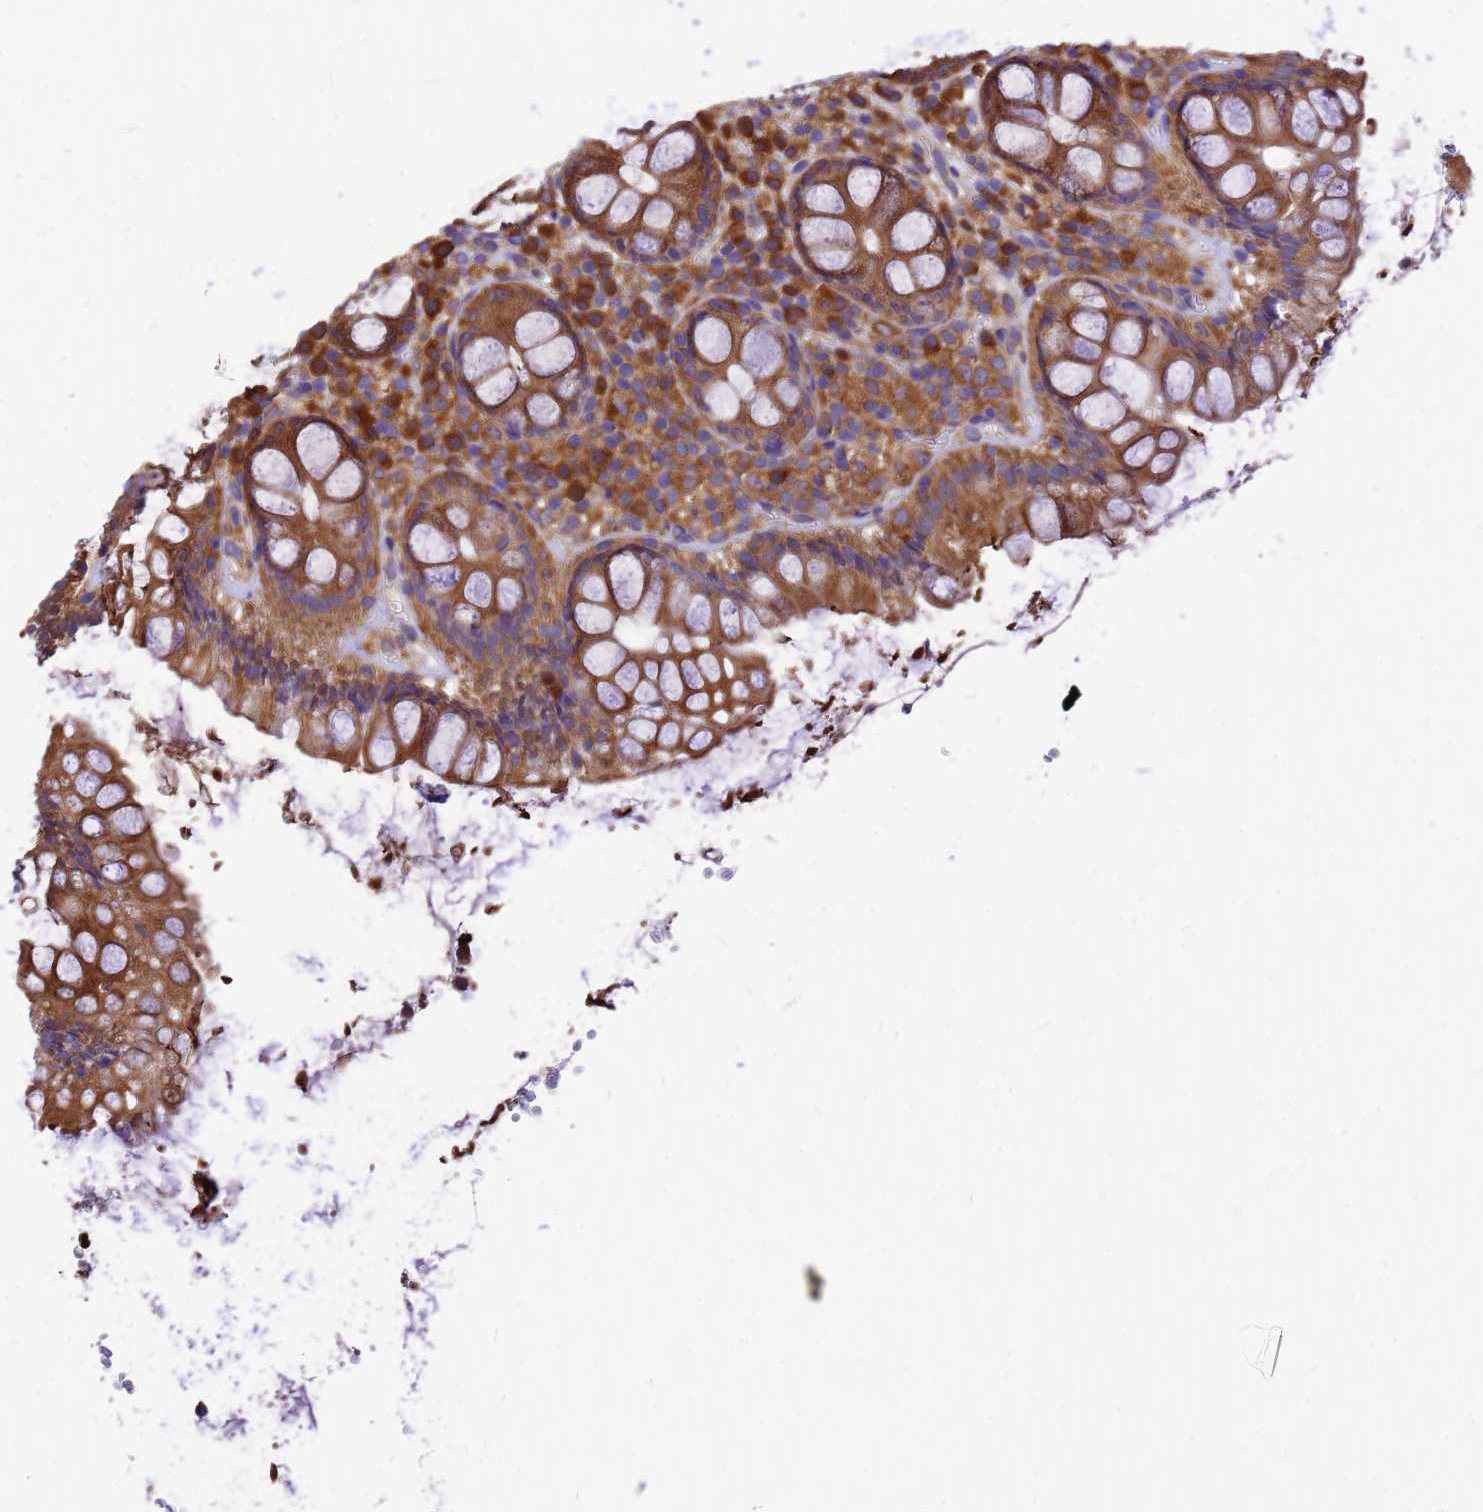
{"staining": {"intensity": "moderate", "quantity": ">75%", "location": "cytoplasmic/membranous"}, "tissue": "rectum", "cell_type": "Glandular cells", "image_type": "normal", "snomed": [{"axis": "morphology", "description": "Normal tissue, NOS"}, {"axis": "topography", "description": "Rectum"}], "caption": "Immunohistochemical staining of unremarkable human rectum shows moderate cytoplasmic/membranous protein staining in approximately >75% of glandular cells. (brown staining indicates protein expression, while blue staining denotes nuclei).", "gene": "GID4", "patient": {"sex": "male", "age": 83}}